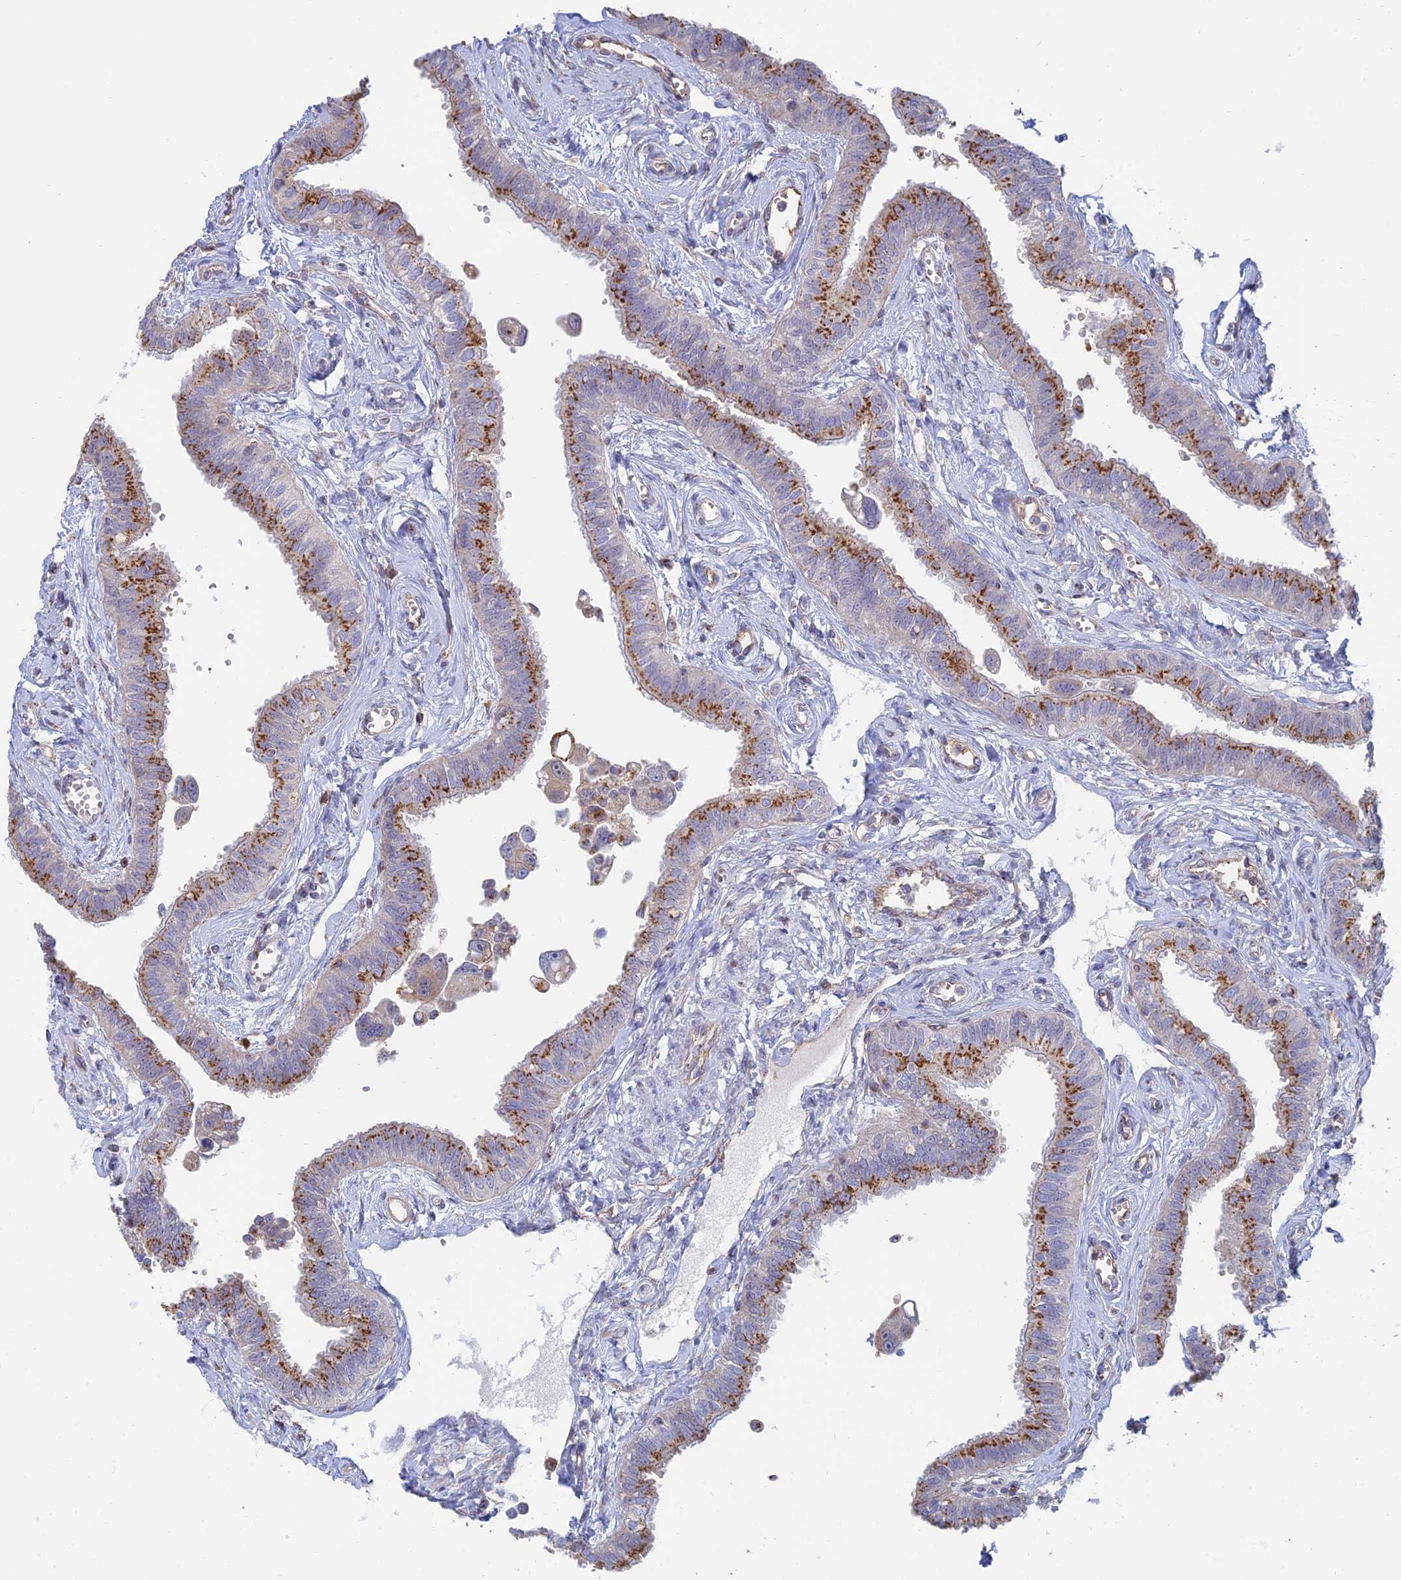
{"staining": {"intensity": "moderate", "quantity": ">75%", "location": "cytoplasmic/membranous"}, "tissue": "fallopian tube", "cell_type": "Glandular cells", "image_type": "normal", "snomed": [{"axis": "morphology", "description": "Normal tissue, NOS"}, {"axis": "morphology", "description": "Carcinoma, NOS"}, {"axis": "topography", "description": "Fallopian tube"}, {"axis": "topography", "description": "Ovary"}], "caption": "Brown immunohistochemical staining in benign fallopian tube displays moderate cytoplasmic/membranous expression in approximately >75% of glandular cells.", "gene": "ENSG00000267561", "patient": {"sex": "female", "age": 59}}